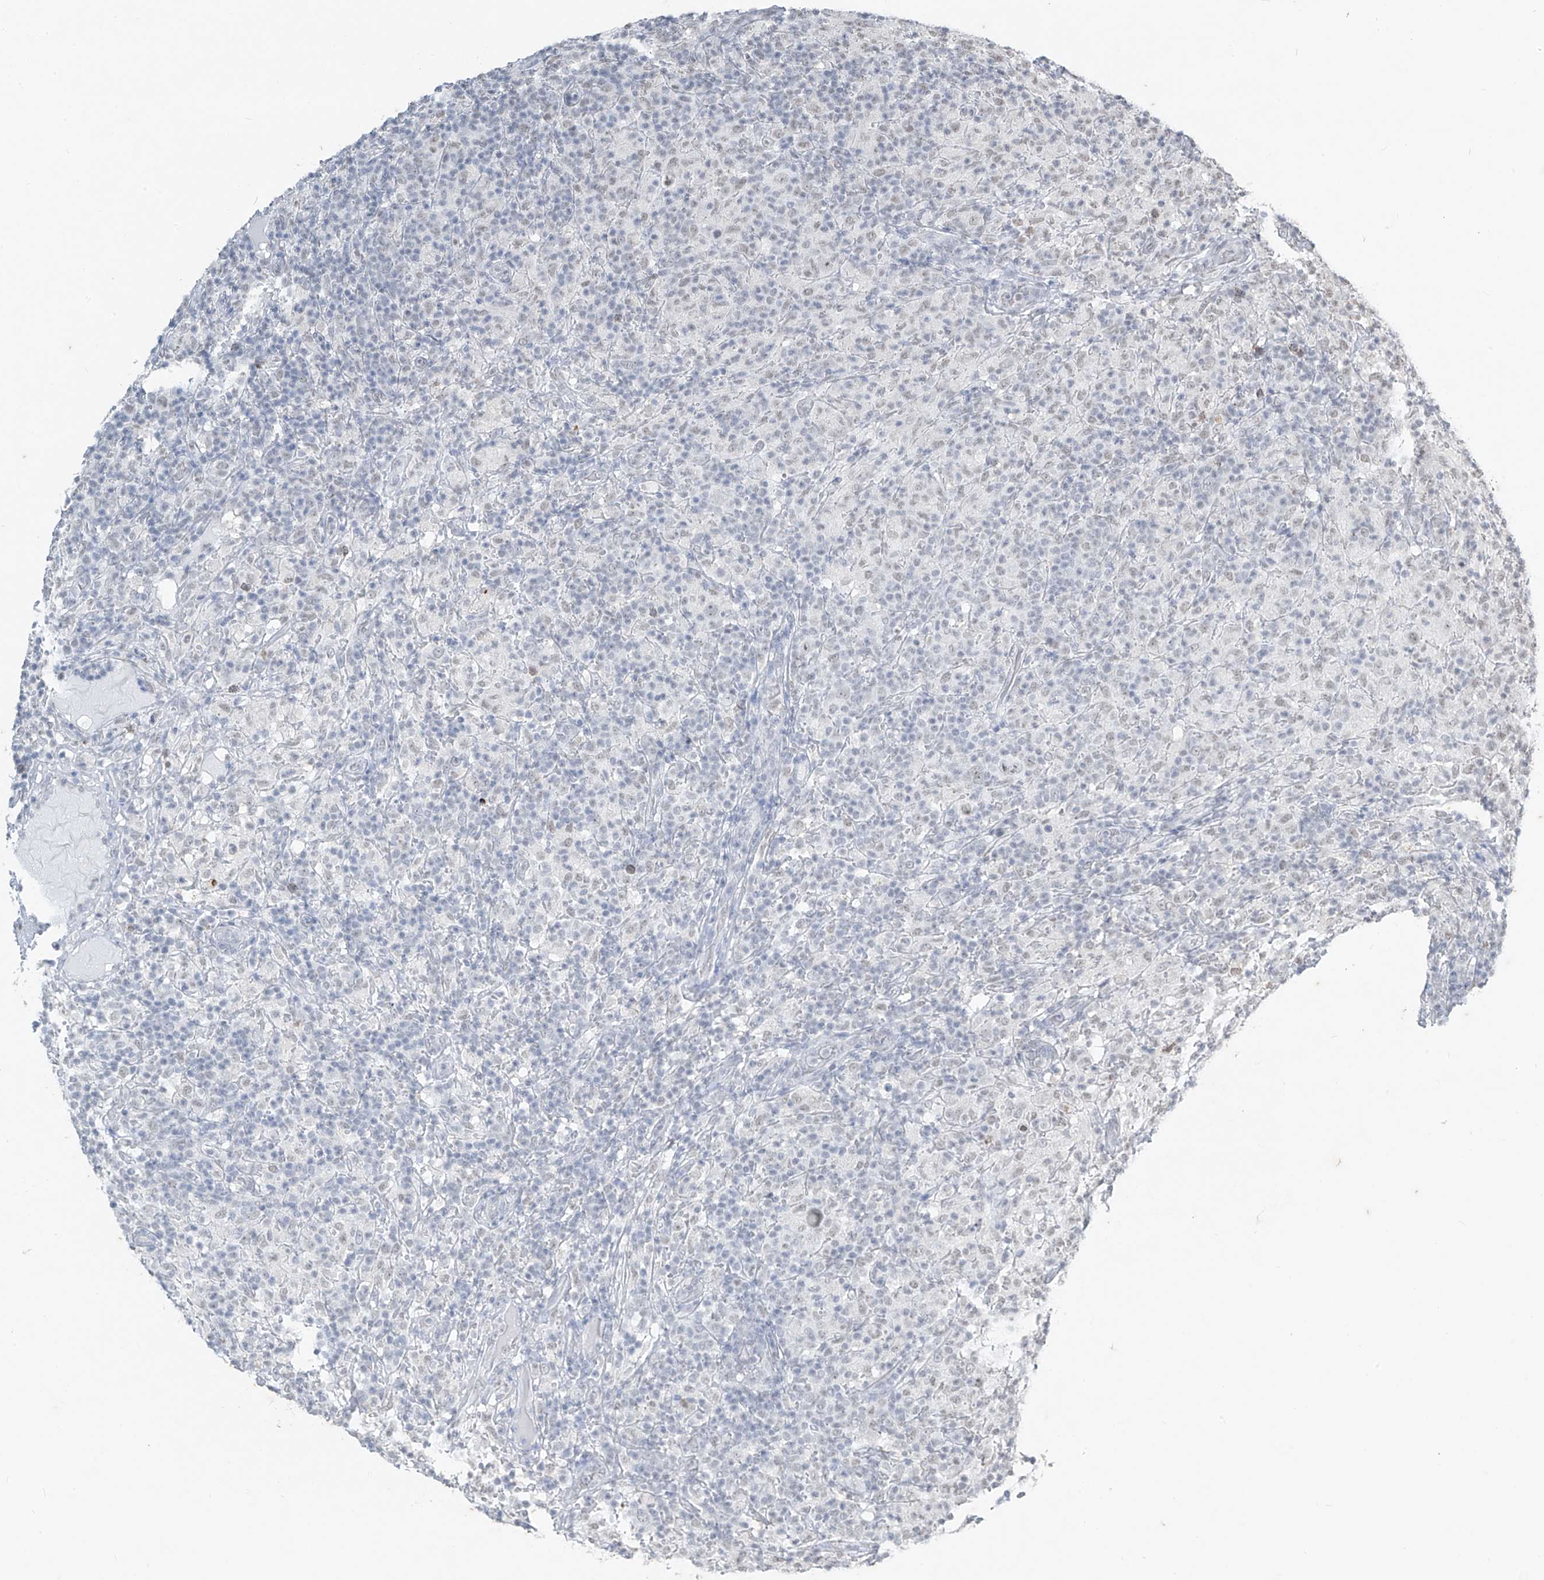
{"staining": {"intensity": "negative", "quantity": "none", "location": "none"}, "tissue": "lymphoma", "cell_type": "Tumor cells", "image_type": "cancer", "snomed": [{"axis": "morphology", "description": "Hodgkin's disease, NOS"}, {"axis": "topography", "description": "Lymph node"}], "caption": "A micrograph of Hodgkin's disease stained for a protein demonstrates no brown staining in tumor cells.", "gene": "TFEC", "patient": {"sex": "male", "age": 70}}